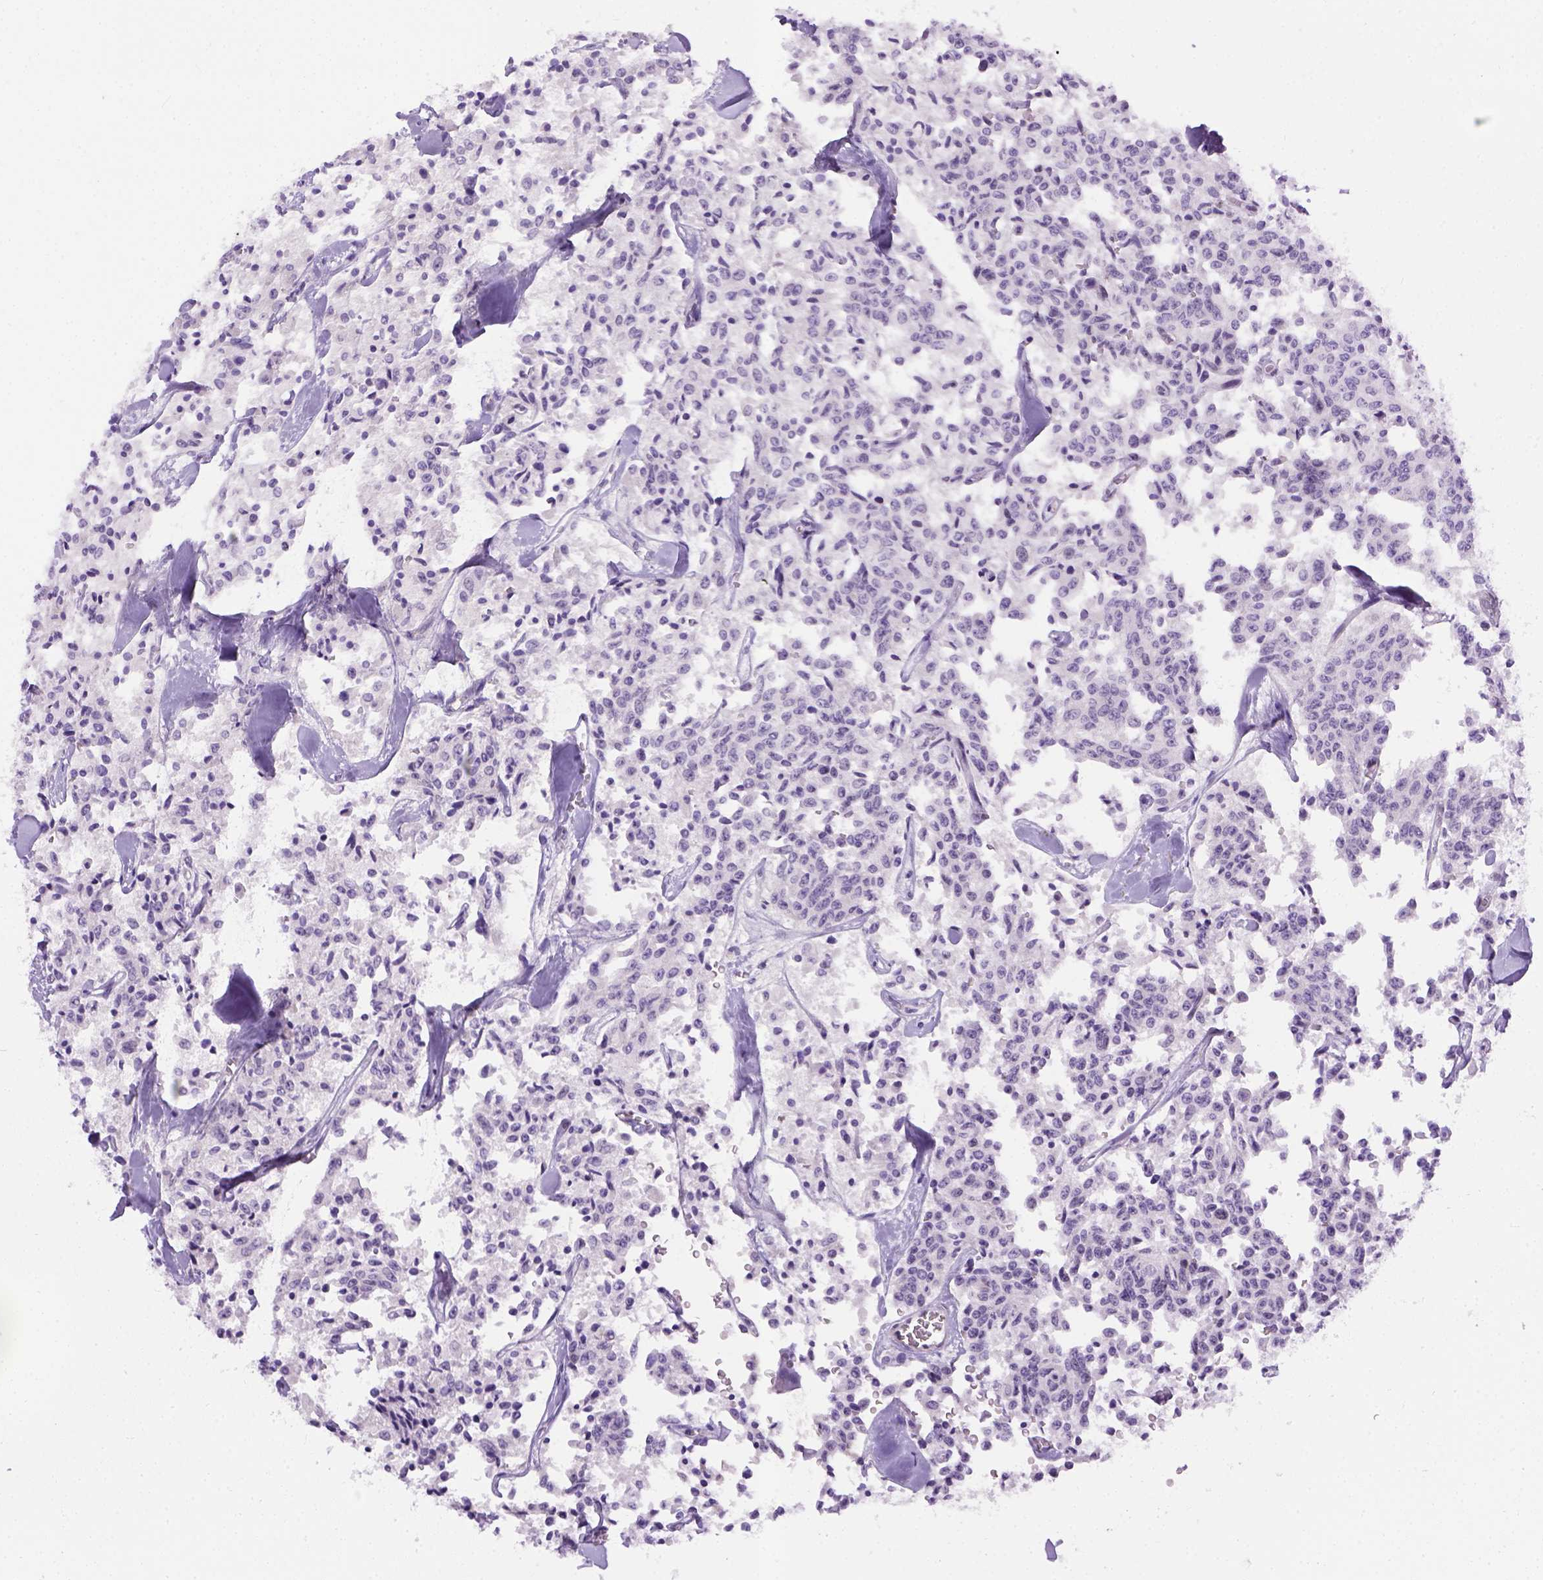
{"staining": {"intensity": "negative", "quantity": "none", "location": "none"}, "tissue": "carcinoid", "cell_type": "Tumor cells", "image_type": "cancer", "snomed": [{"axis": "morphology", "description": "Carcinoid, malignant, NOS"}, {"axis": "topography", "description": "Lung"}], "caption": "Human malignant carcinoid stained for a protein using immunohistochemistry (IHC) shows no expression in tumor cells.", "gene": "FAM184B", "patient": {"sex": "male", "age": 71}}